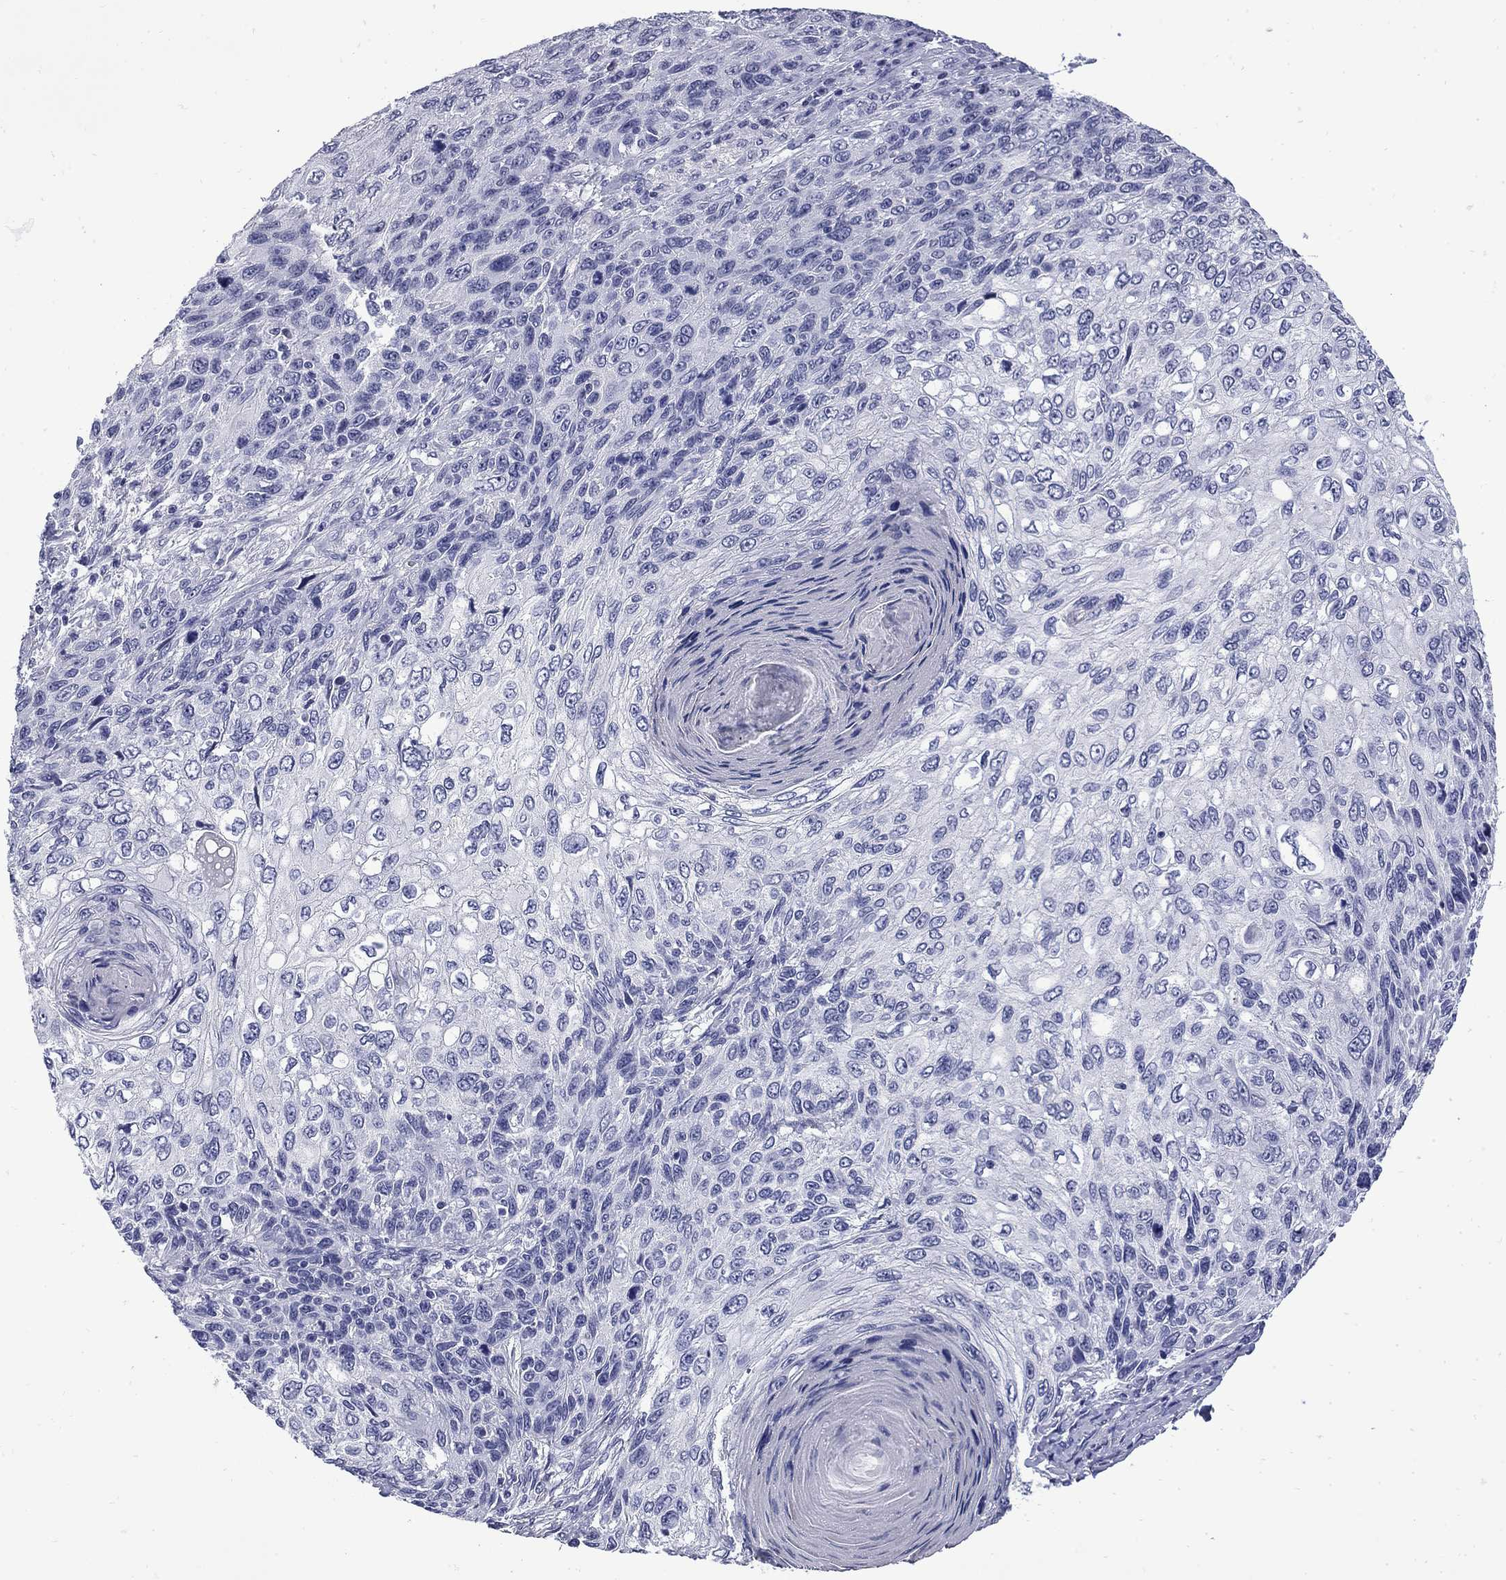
{"staining": {"intensity": "negative", "quantity": "none", "location": "none"}, "tissue": "skin cancer", "cell_type": "Tumor cells", "image_type": "cancer", "snomed": [{"axis": "morphology", "description": "Squamous cell carcinoma, NOS"}, {"axis": "topography", "description": "Skin"}], "caption": "A high-resolution micrograph shows immunohistochemistry staining of squamous cell carcinoma (skin), which exhibits no significant expression in tumor cells.", "gene": "MGARP", "patient": {"sex": "male", "age": 92}}